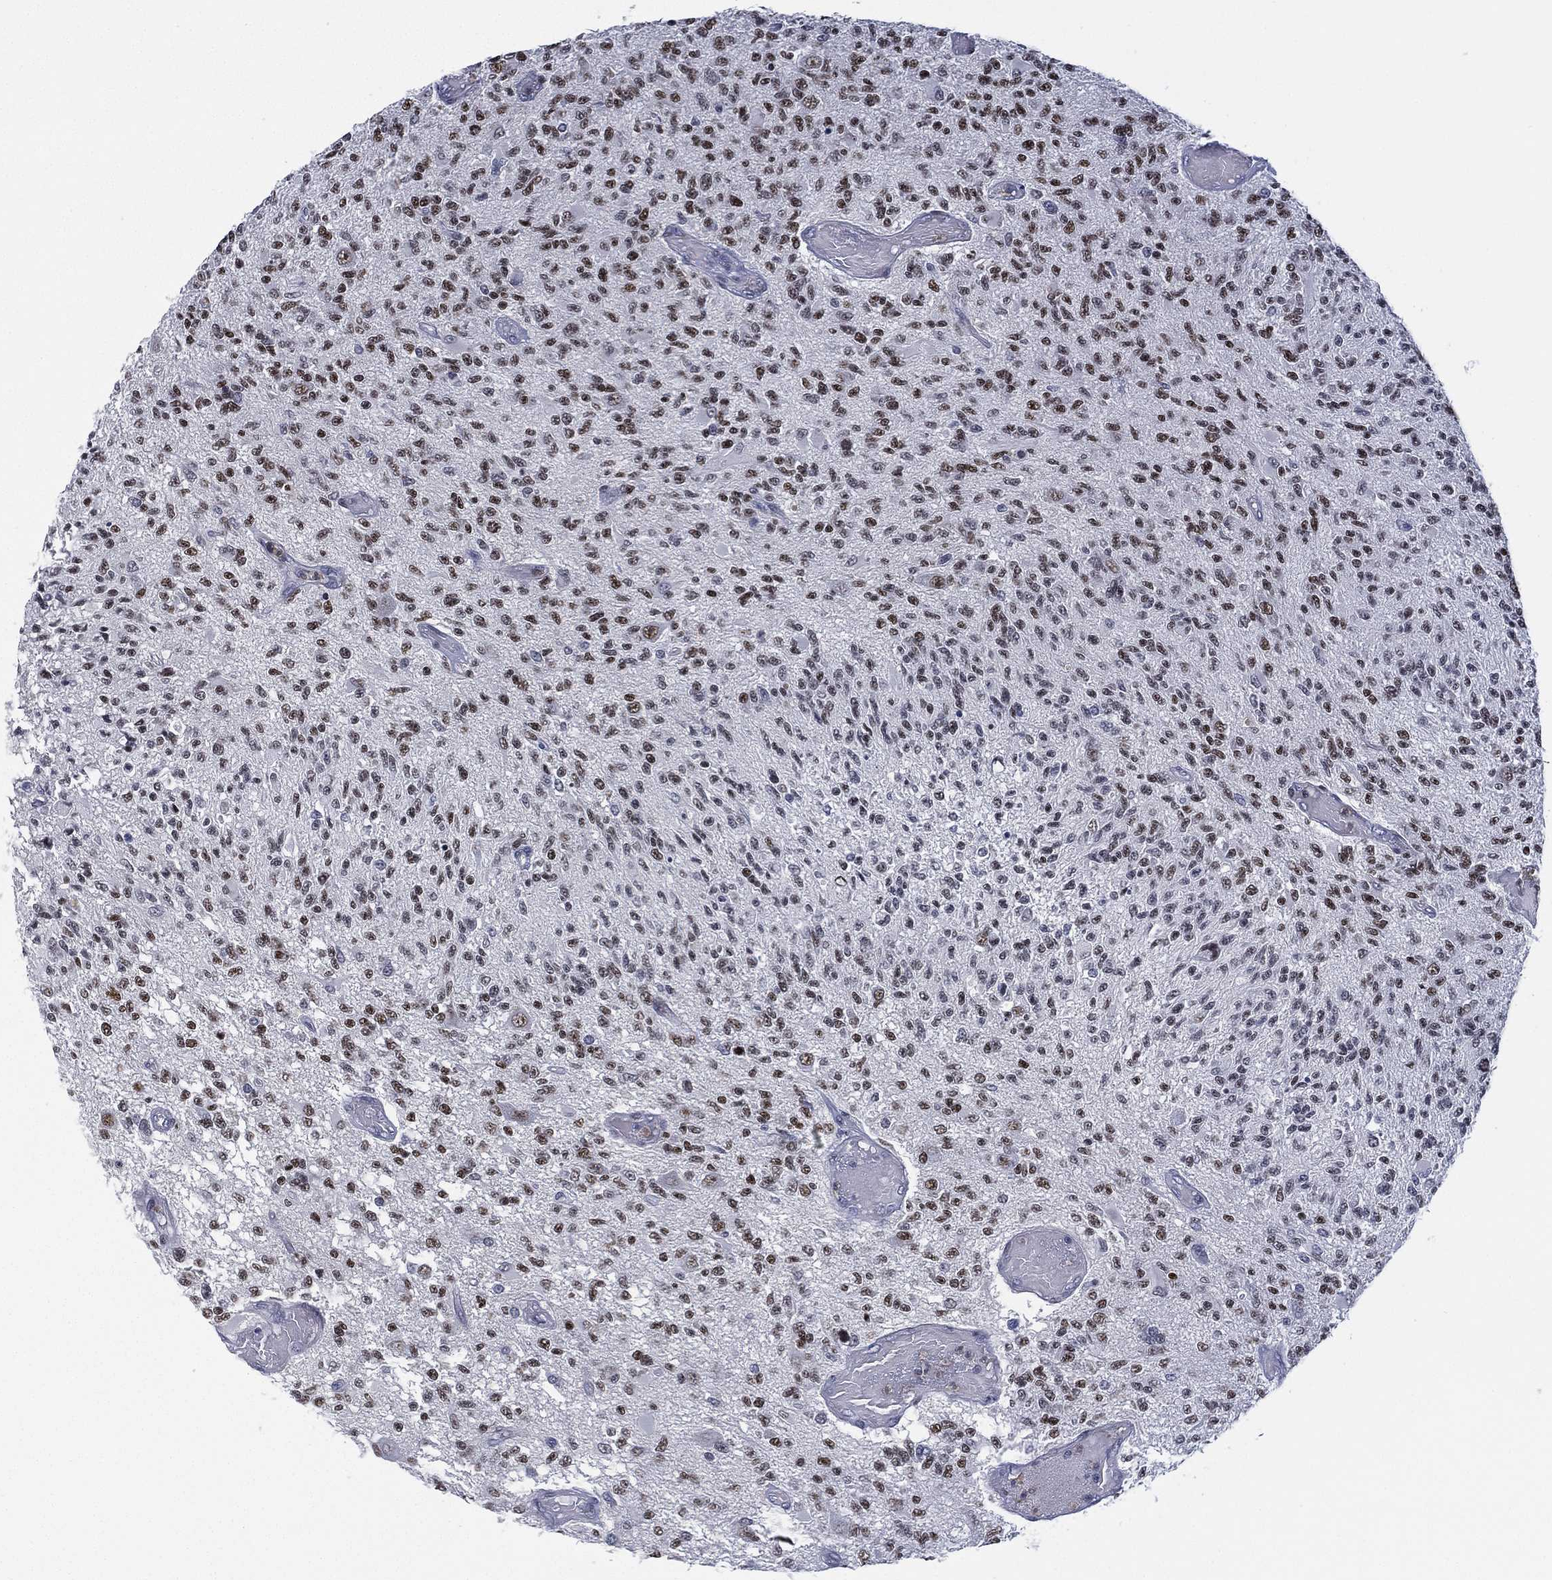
{"staining": {"intensity": "strong", "quantity": "25%-75%", "location": "nuclear"}, "tissue": "glioma", "cell_type": "Tumor cells", "image_type": "cancer", "snomed": [{"axis": "morphology", "description": "Glioma, malignant, High grade"}, {"axis": "topography", "description": "Brain"}], "caption": "A histopathology image showing strong nuclear expression in approximately 25%-75% of tumor cells in malignant high-grade glioma, as visualized by brown immunohistochemical staining.", "gene": "ZNF711", "patient": {"sex": "female", "age": 63}}